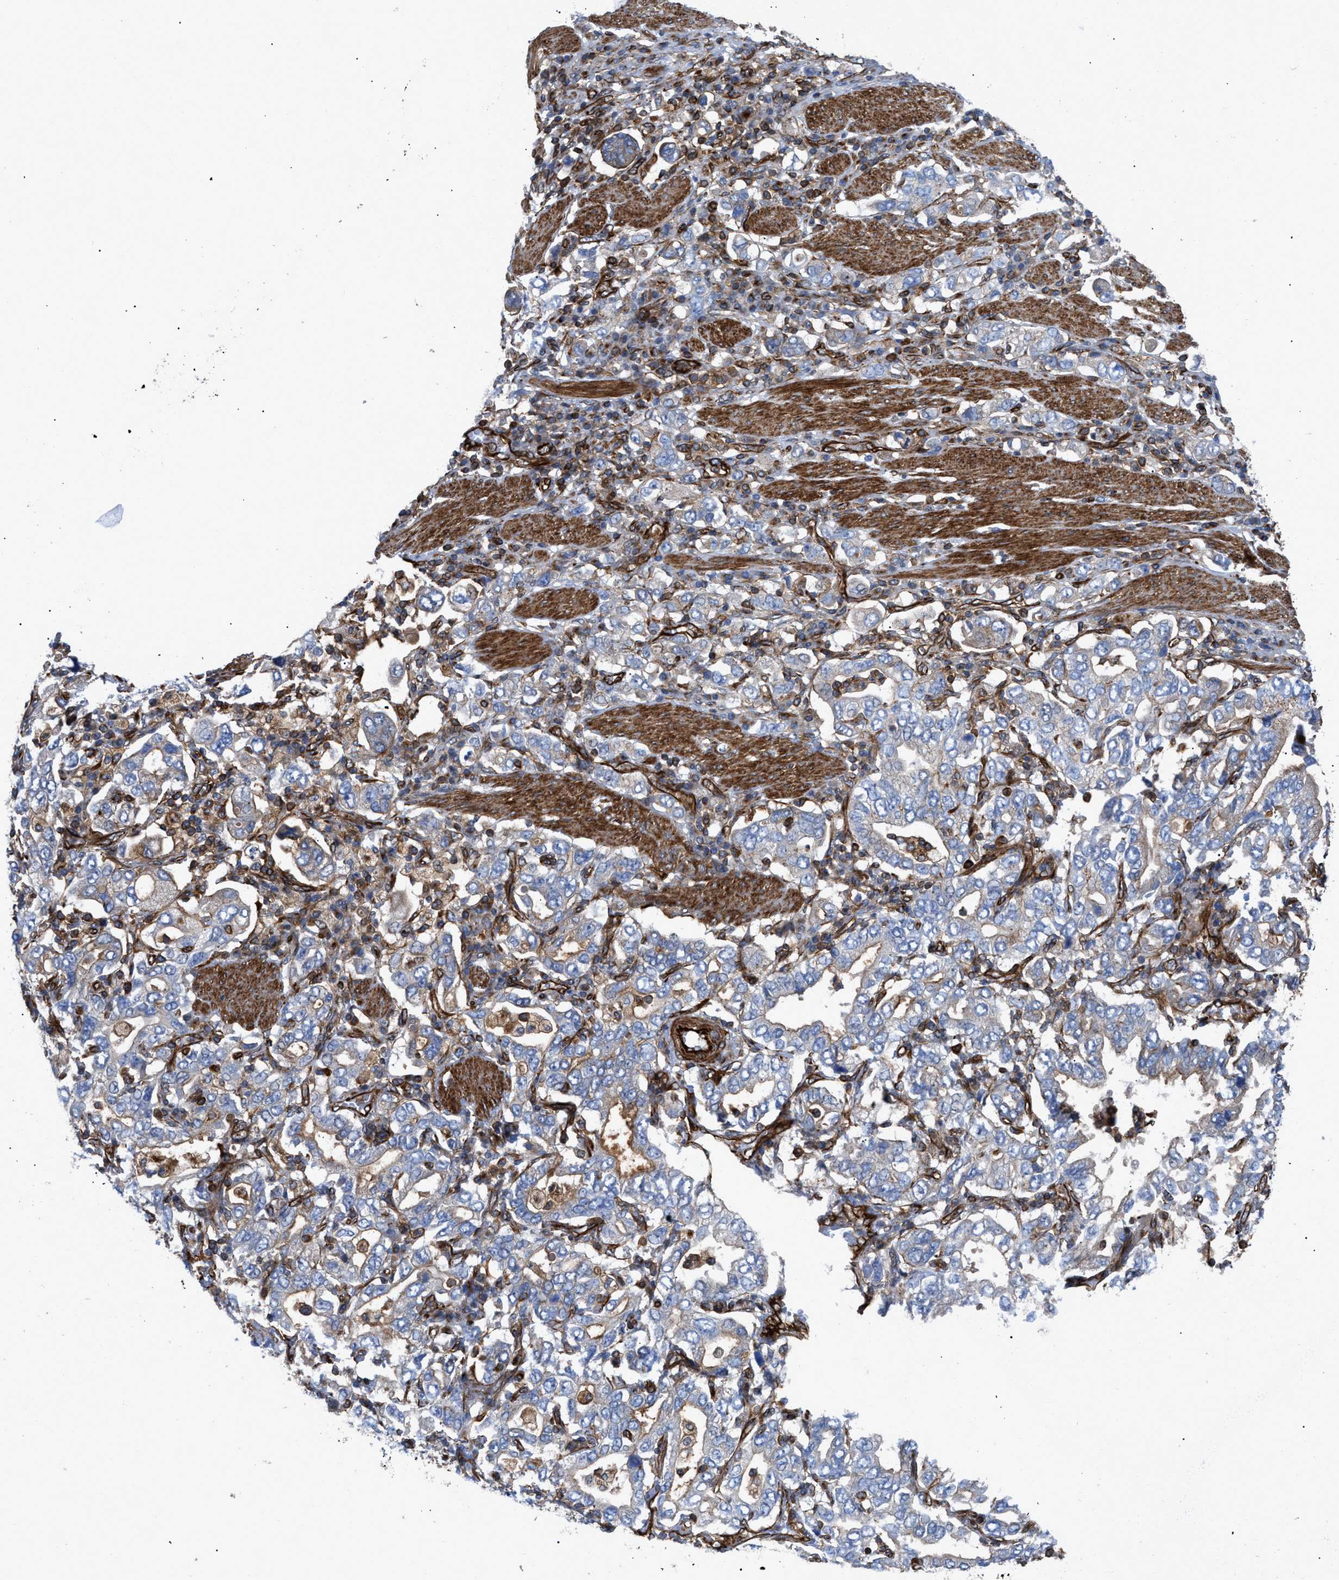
{"staining": {"intensity": "weak", "quantity": "25%-75%", "location": "cytoplasmic/membranous"}, "tissue": "stomach cancer", "cell_type": "Tumor cells", "image_type": "cancer", "snomed": [{"axis": "morphology", "description": "Adenocarcinoma, NOS"}, {"axis": "topography", "description": "Stomach, upper"}], "caption": "Protein staining shows weak cytoplasmic/membranous positivity in about 25%-75% of tumor cells in stomach adenocarcinoma.", "gene": "PTPRE", "patient": {"sex": "male", "age": 62}}